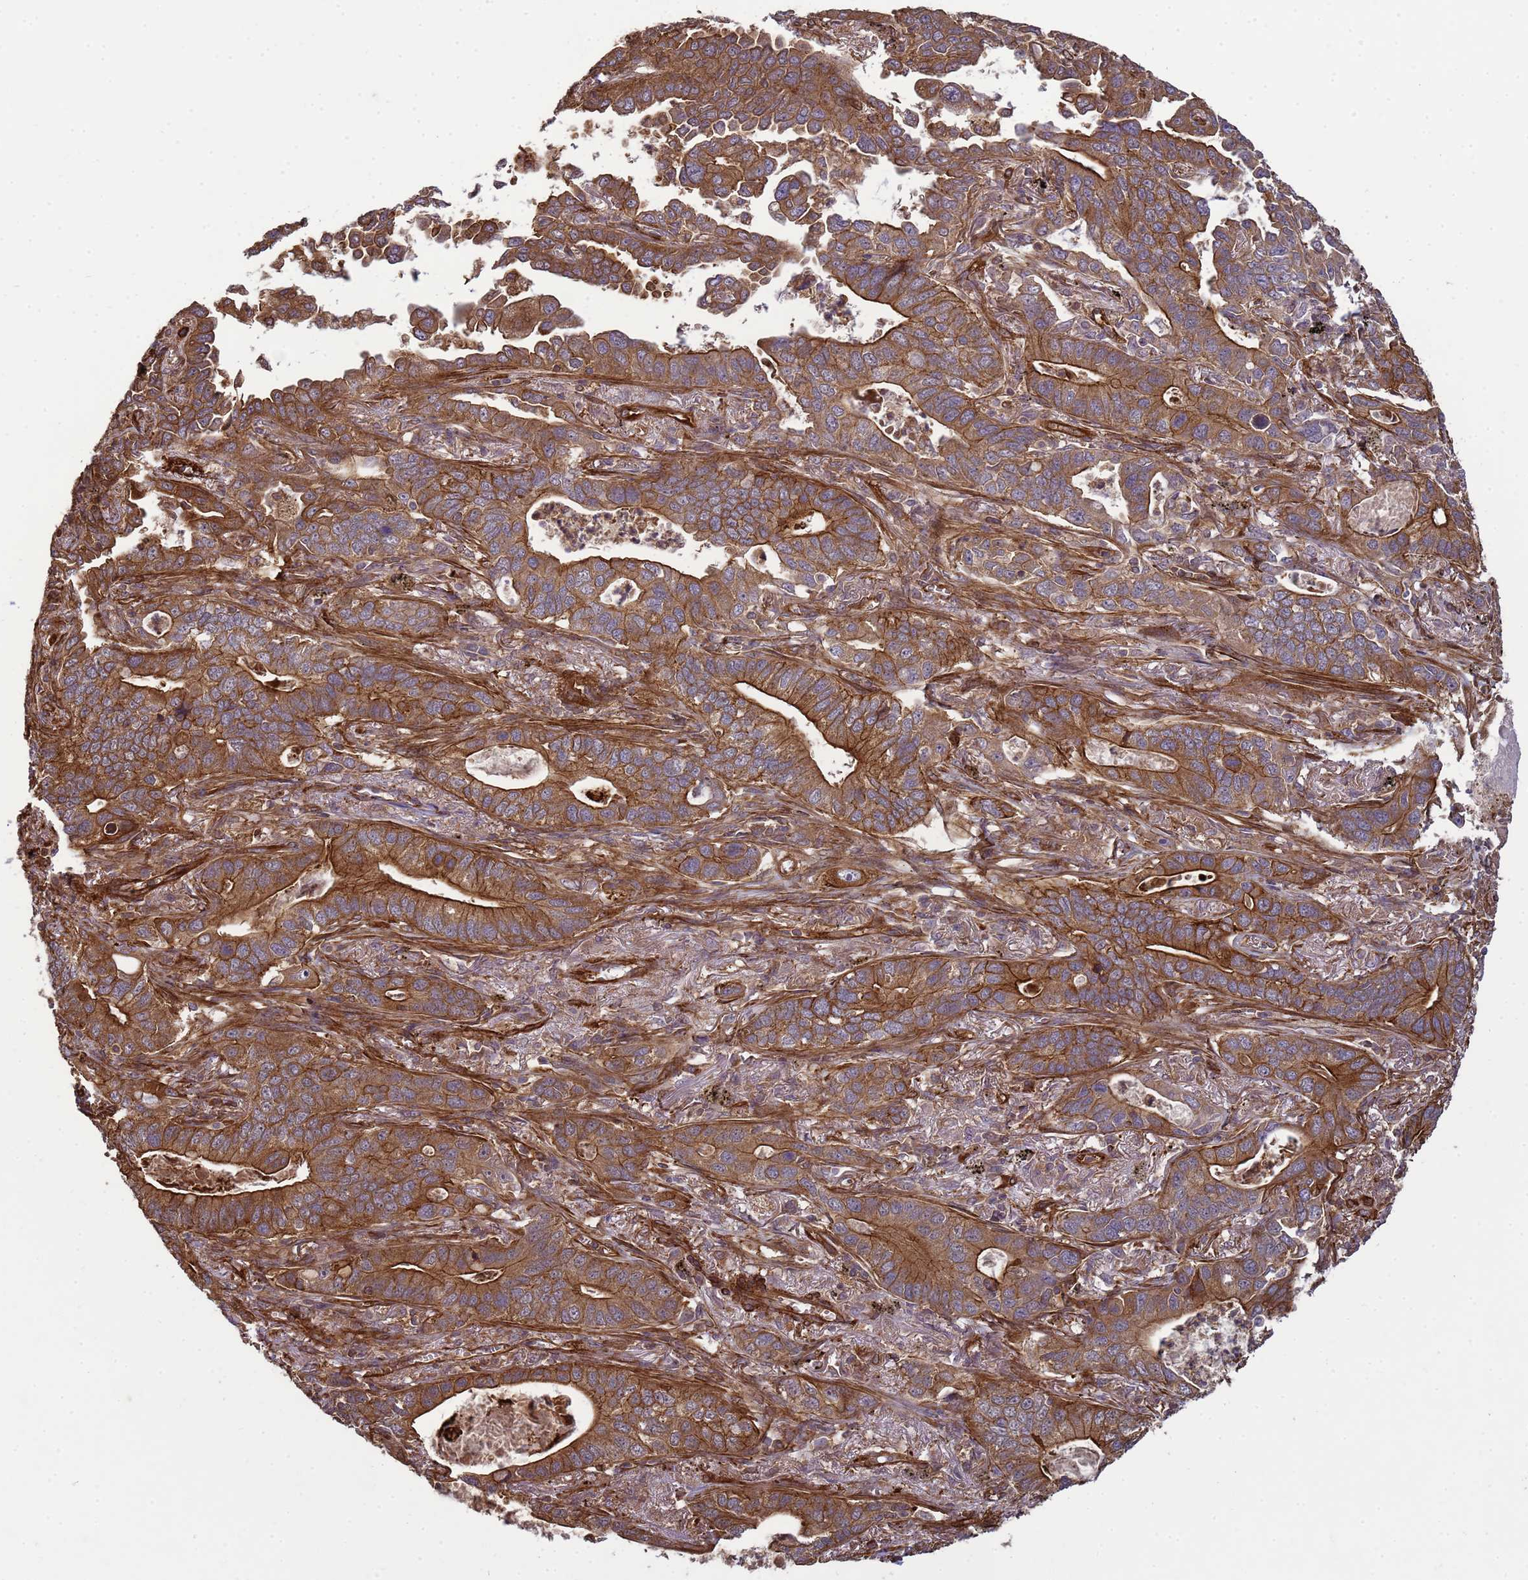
{"staining": {"intensity": "strong", "quantity": ">75%", "location": "cytoplasmic/membranous"}, "tissue": "lung cancer", "cell_type": "Tumor cells", "image_type": "cancer", "snomed": [{"axis": "morphology", "description": "Adenocarcinoma, NOS"}, {"axis": "topography", "description": "Lung"}], "caption": "Strong cytoplasmic/membranous expression is present in about >75% of tumor cells in lung cancer.", "gene": "CNOT1", "patient": {"sex": "male", "age": 67}}